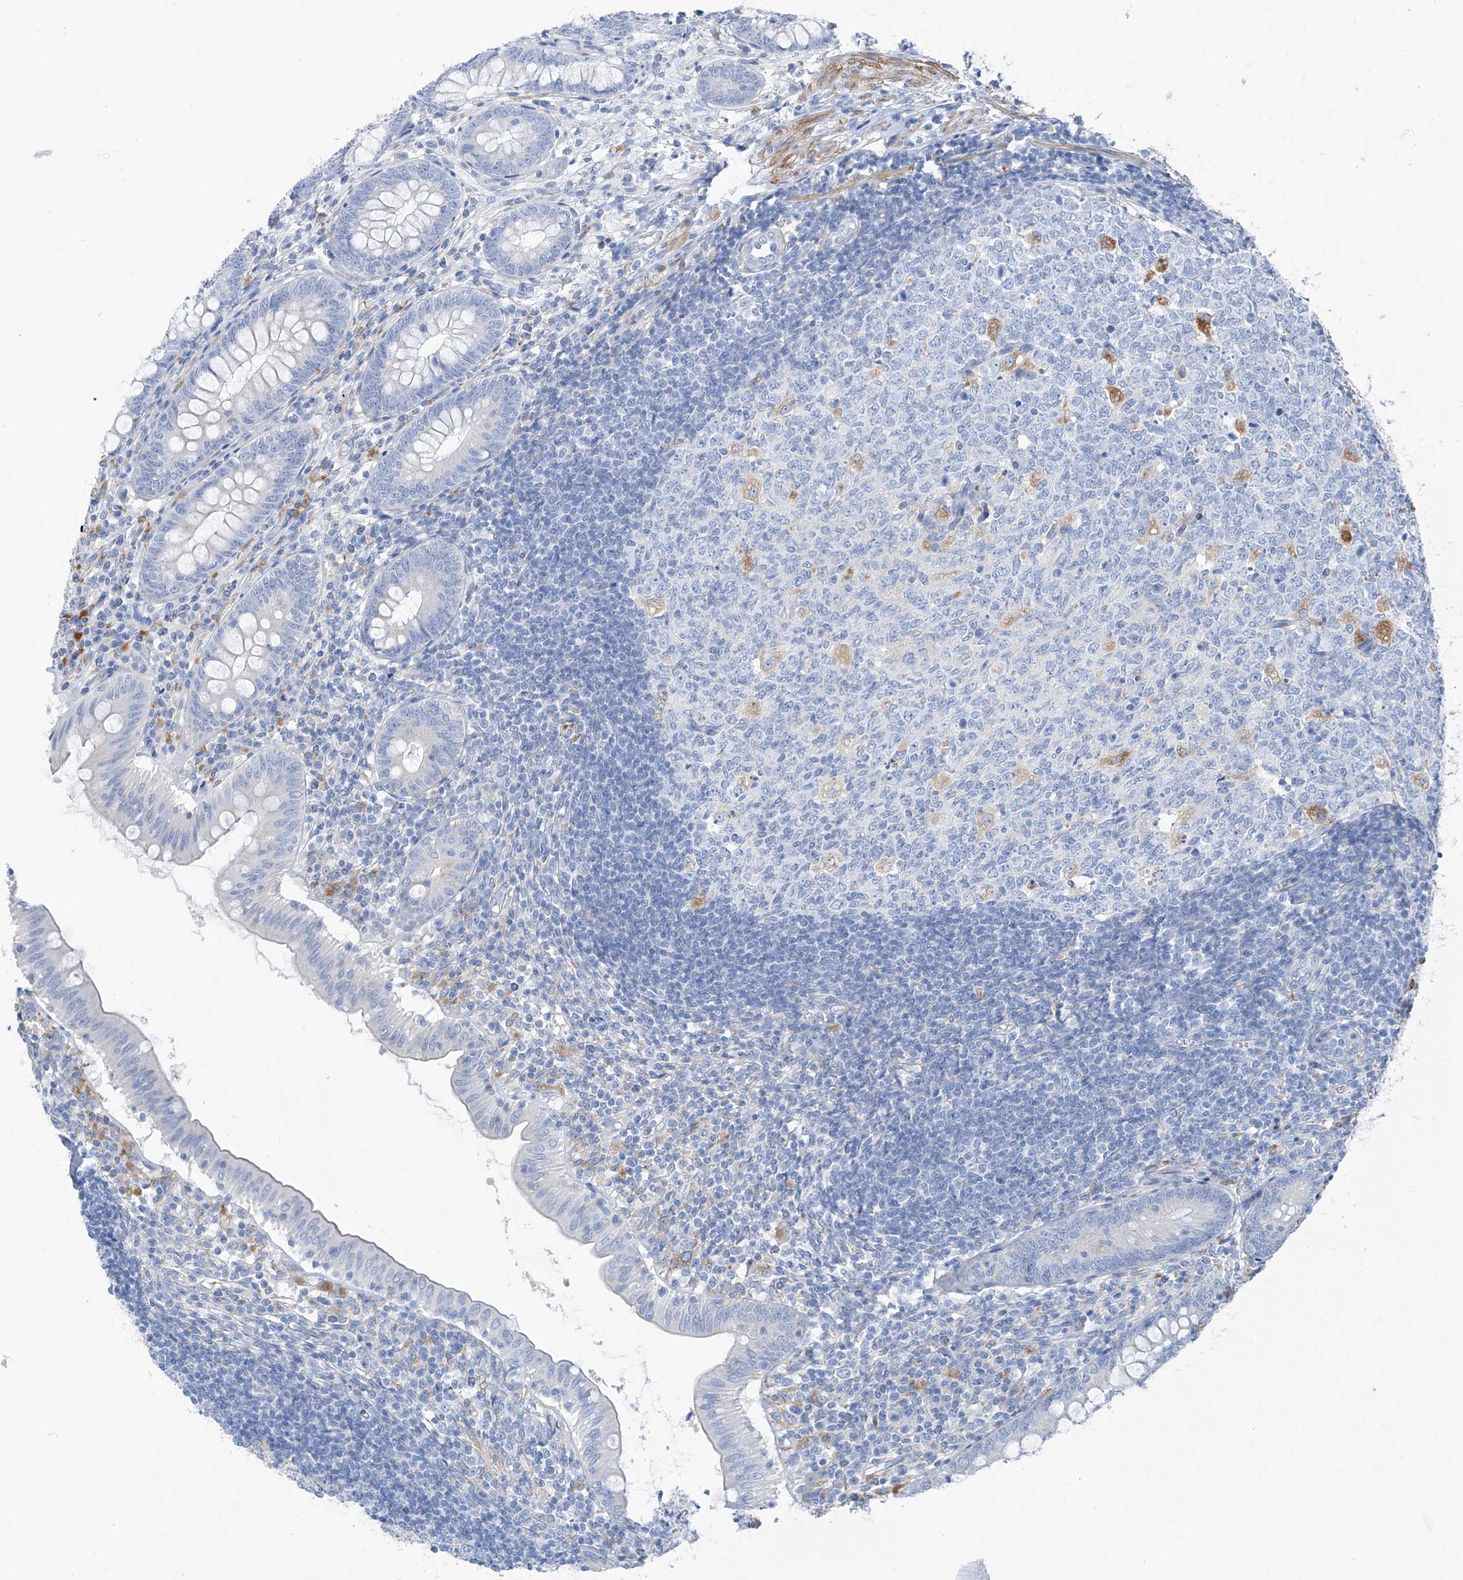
{"staining": {"intensity": "negative", "quantity": "none", "location": "none"}, "tissue": "appendix", "cell_type": "Glandular cells", "image_type": "normal", "snomed": [{"axis": "morphology", "description": "Normal tissue, NOS"}, {"axis": "topography", "description": "Appendix"}], "caption": "Immunohistochemical staining of normal appendix reveals no significant expression in glandular cells.", "gene": "GLMP", "patient": {"sex": "male", "age": 14}}